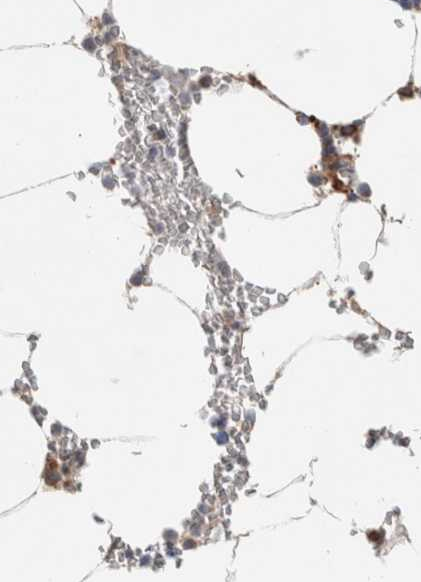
{"staining": {"intensity": "moderate", "quantity": "<25%", "location": "cytoplasmic/membranous"}, "tissue": "bone marrow", "cell_type": "Hematopoietic cells", "image_type": "normal", "snomed": [{"axis": "morphology", "description": "Normal tissue, NOS"}, {"axis": "topography", "description": "Bone marrow"}], "caption": "Bone marrow stained with immunohistochemistry demonstrates moderate cytoplasmic/membranous staining in about <25% of hematopoietic cells. (DAB (3,3'-diaminobenzidine) = brown stain, brightfield microscopy at high magnification).", "gene": "ADCY8", "patient": {"sex": "male", "age": 70}}